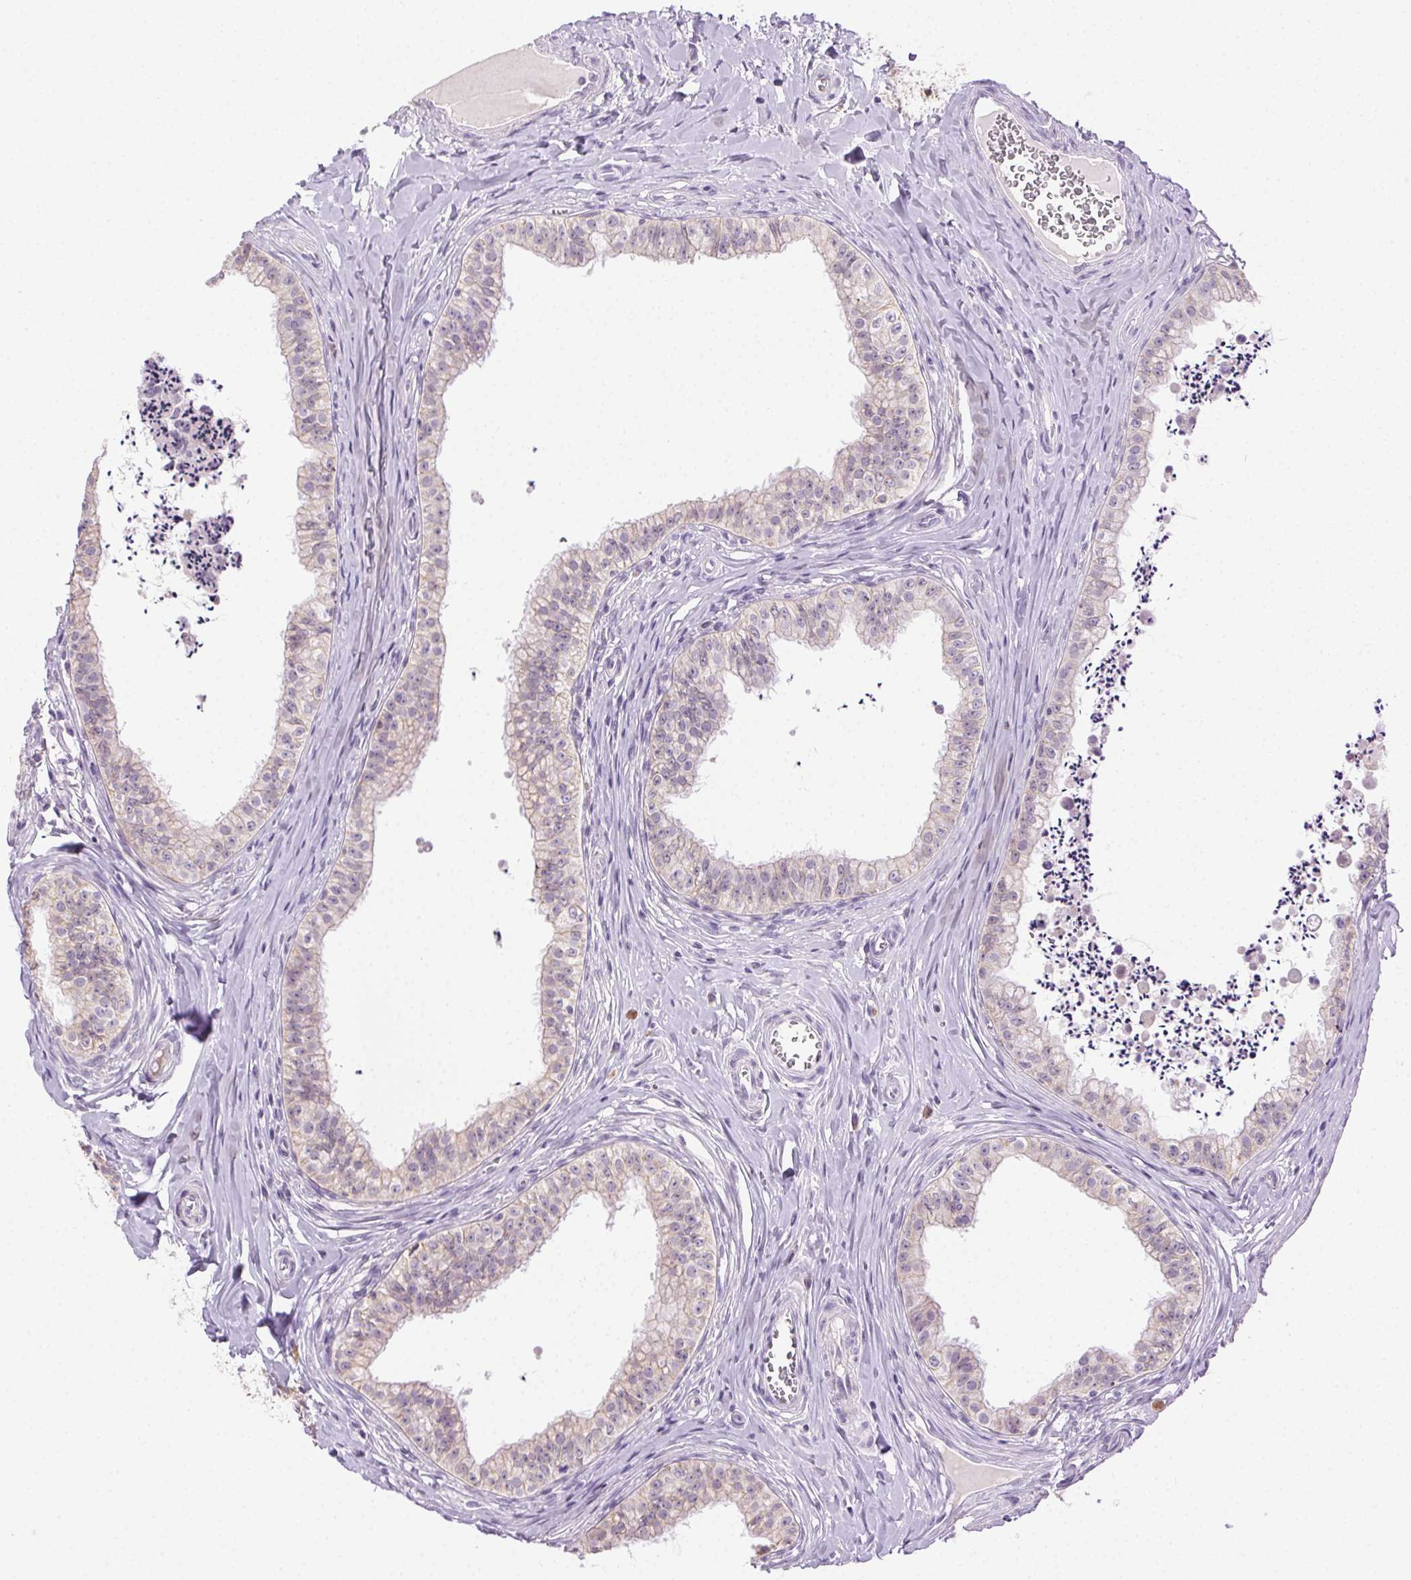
{"staining": {"intensity": "weak", "quantity": "<25%", "location": "cytoplasmic/membranous"}, "tissue": "epididymis", "cell_type": "Glandular cells", "image_type": "normal", "snomed": [{"axis": "morphology", "description": "Normal tissue, NOS"}, {"axis": "topography", "description": "Epididymis"}], "caption": "Immunohistochemical staining of unremarkable epididymis reveals no significant expression in glandular cells.", "gene": "CLDN10", "patient": {"sex": "male", "age": 24}}